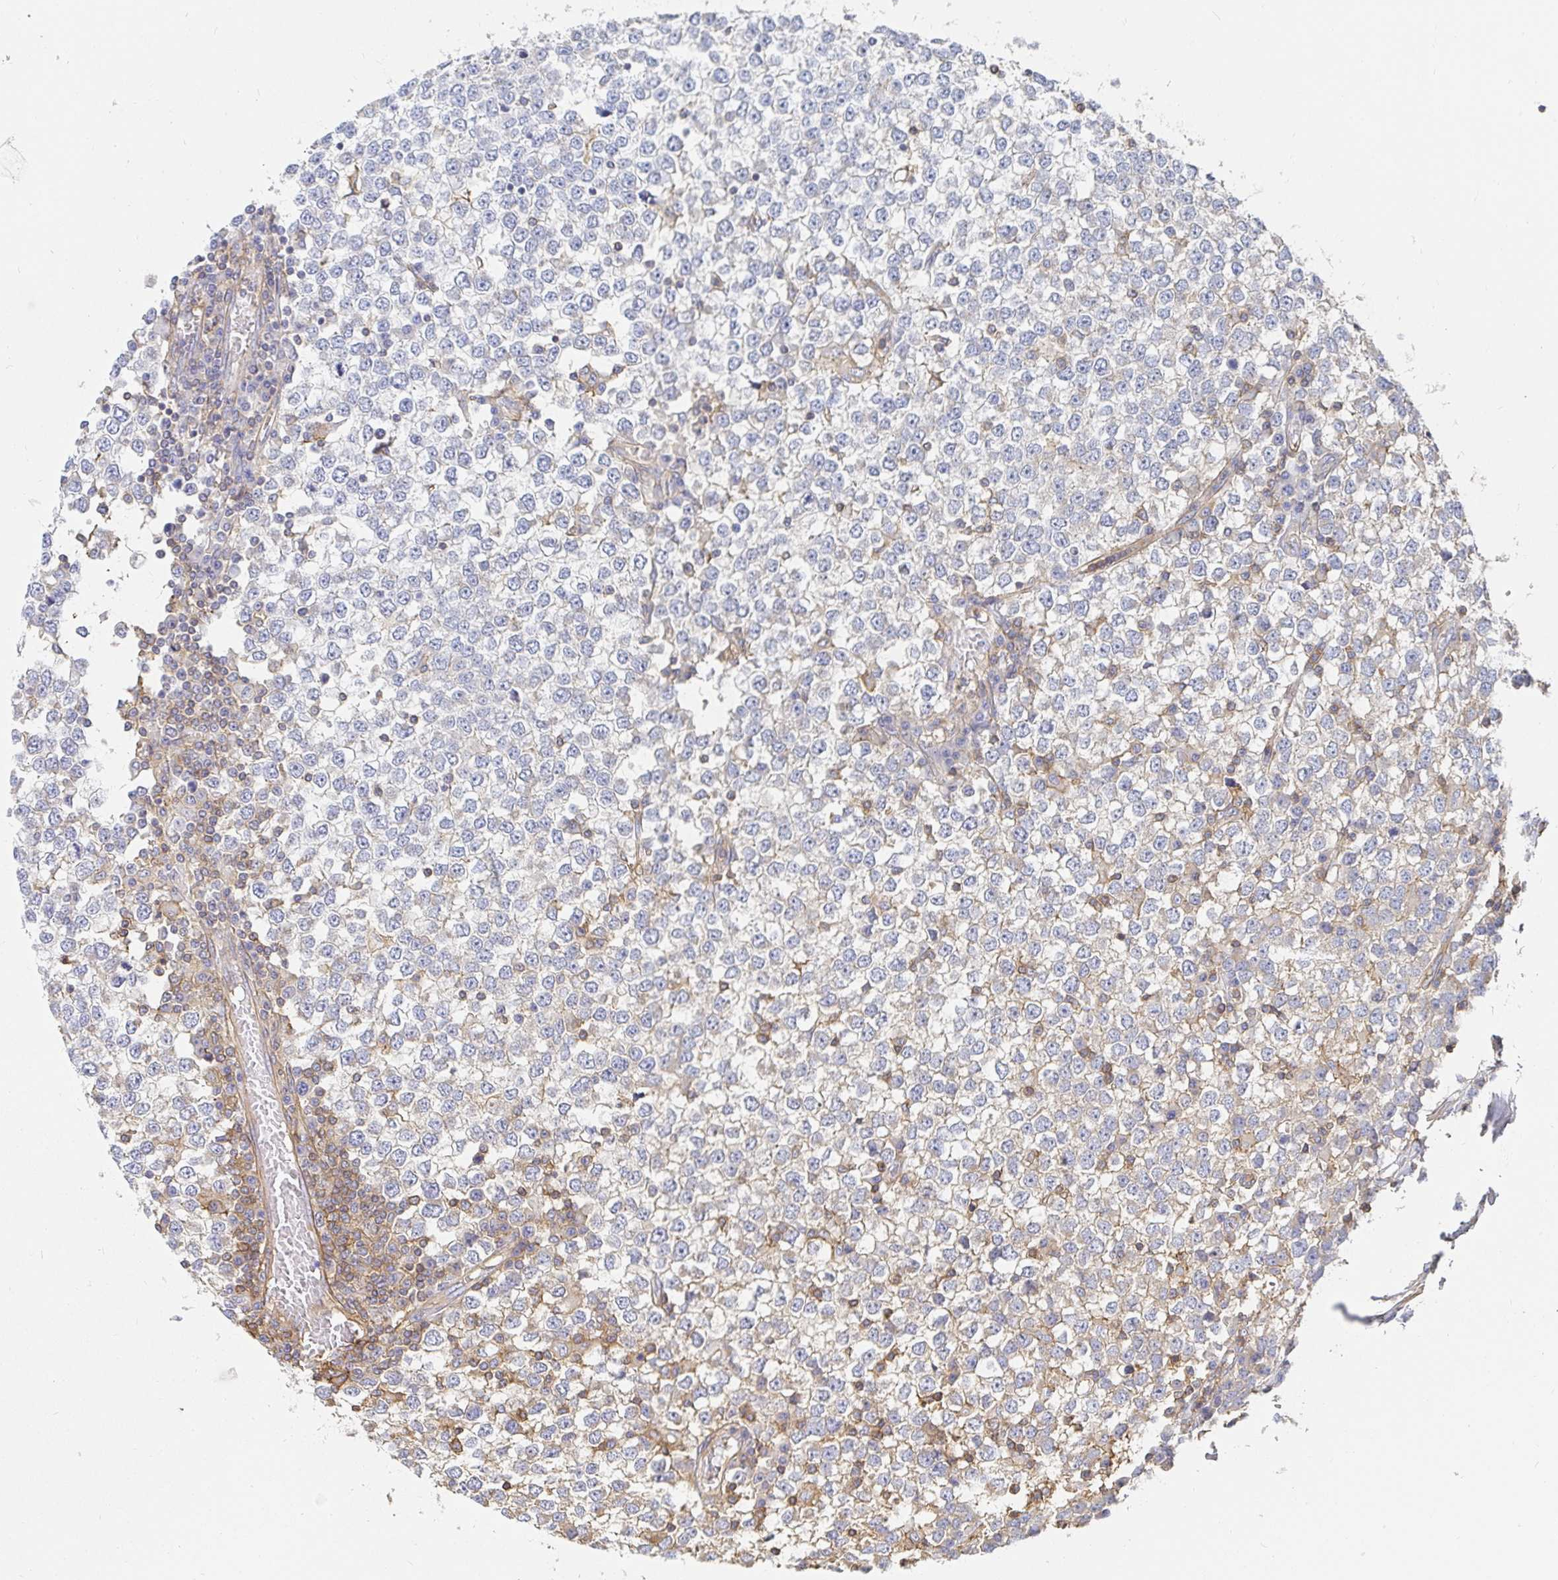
{"staining": {"intensity": "negative", "quantity": "none", "location": "none"}, "tissue": "testis cancer", "cell_type": "Tumor cells", "image_type": "cancer", "snomed": [{"axis": "morphology", "description": "Seminoma, NOS"}, {"axis": "topography", "description": "Testis"}], "caption": "Human testis cancer (seminoma) stained for a protein using immunohistochemistry reveals no staining in tumor cells.", "gene": "TSPAN19", "patient": {"sex": "male", "age": 65}}